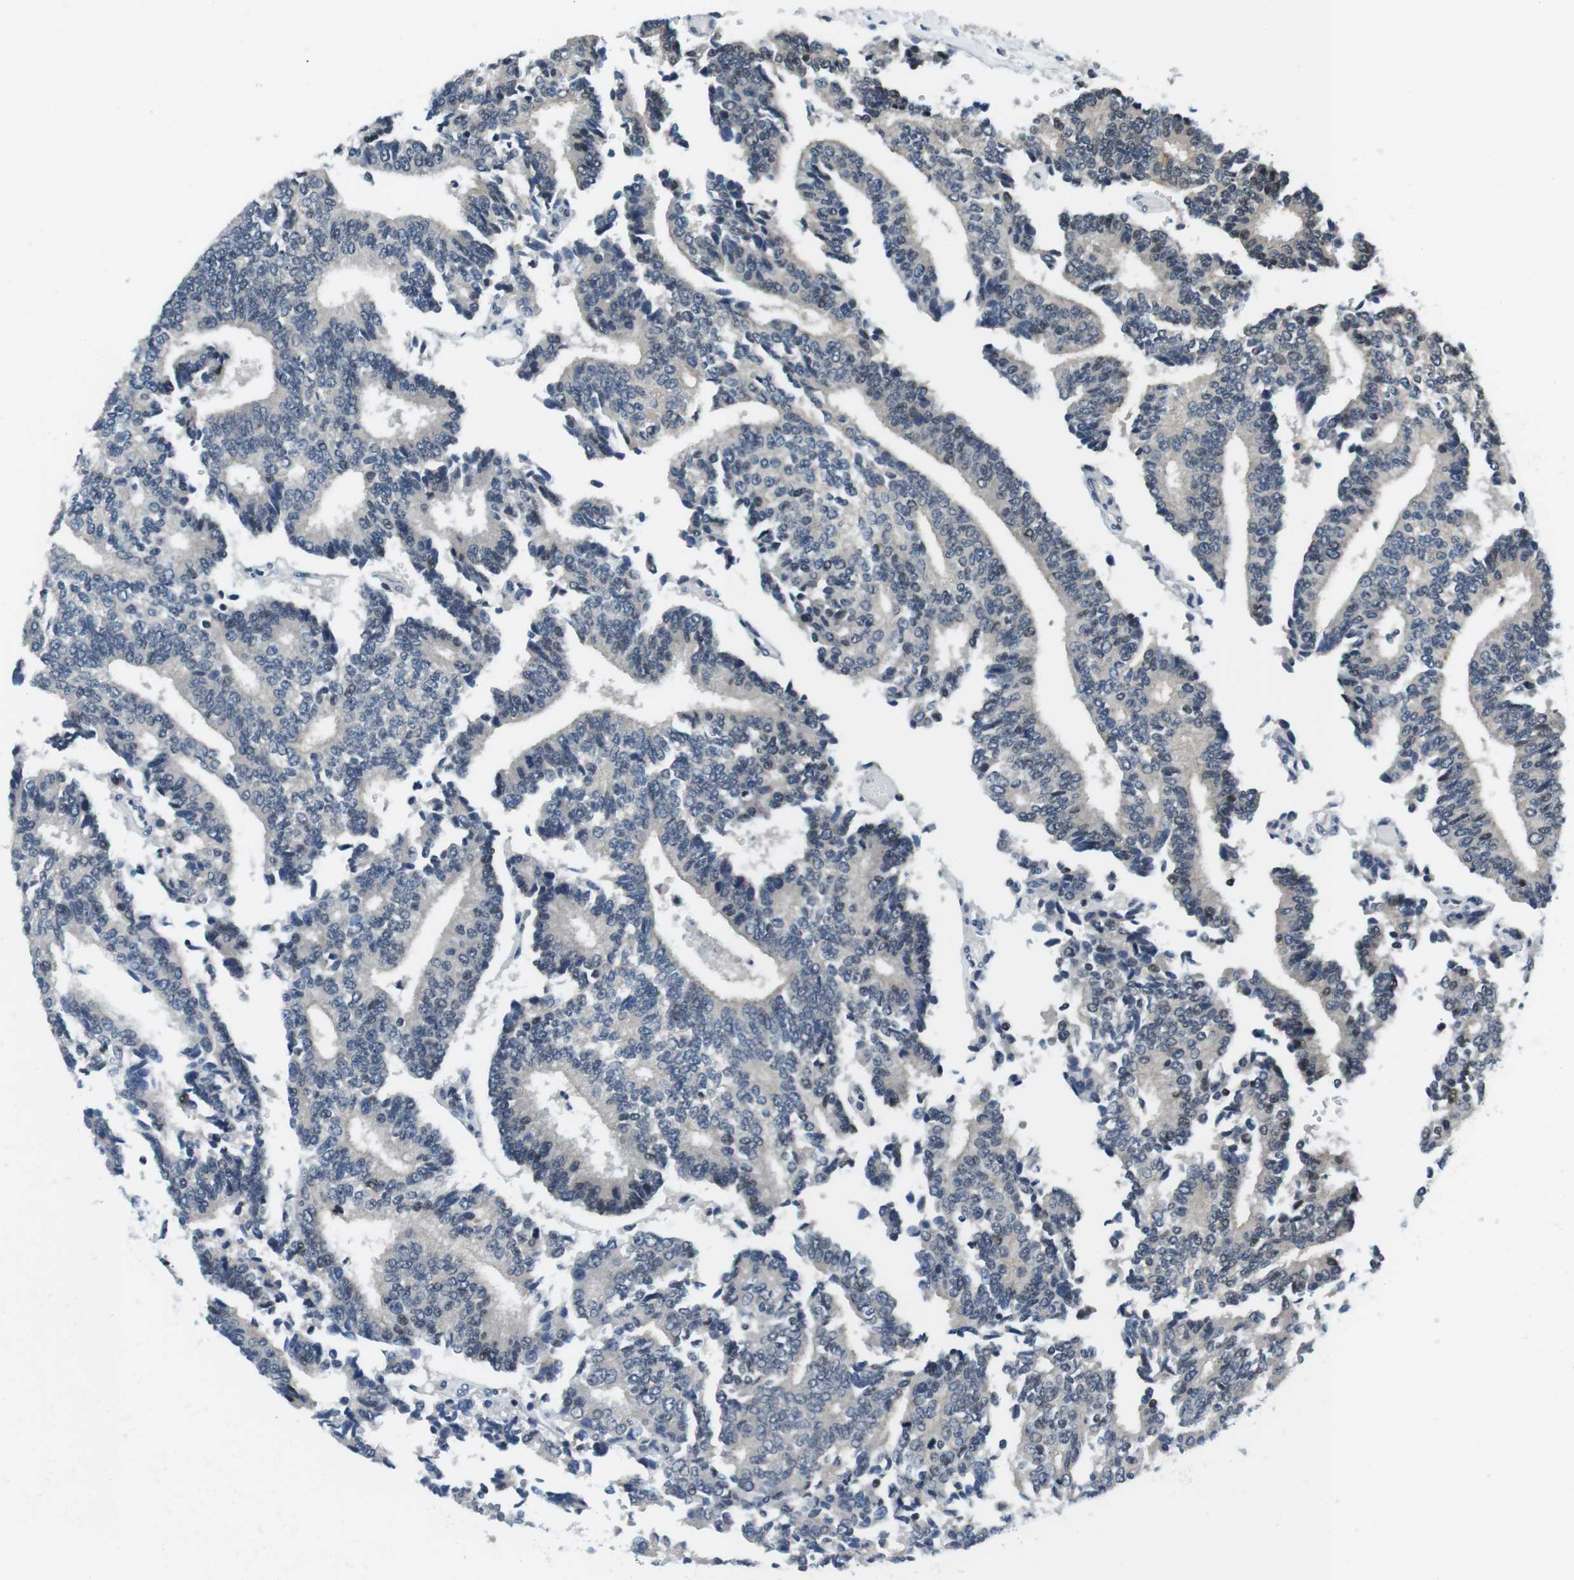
{"staining": {"intensity": "negative", "quantity": "none", "location": "none"}, "tissue": "prostate cancer", "cell_type": "Tumor cells", "image_type": "cancer", "snomed": [{"axis": "morphology", "description": "Normal tissue, NOS"}, {"axis": "morphology", "description": "Adenocarcinoma, High grade"}, {"axis": "topography", "description": "Prostate"}, {"axis": "topography", "description": "Seminal veicle"}], "caption": "Image shows no protein staining in tumor cells of adenocarcinoma (high-grade) (prostate) tissue. (Stains: DAB immunohistochemistry with hematoxylin counter stain, Microscopy: brightfield microscopy at high magnification).", "gene": "NEK4", "patient": {"sex": "male", "age": 55}}